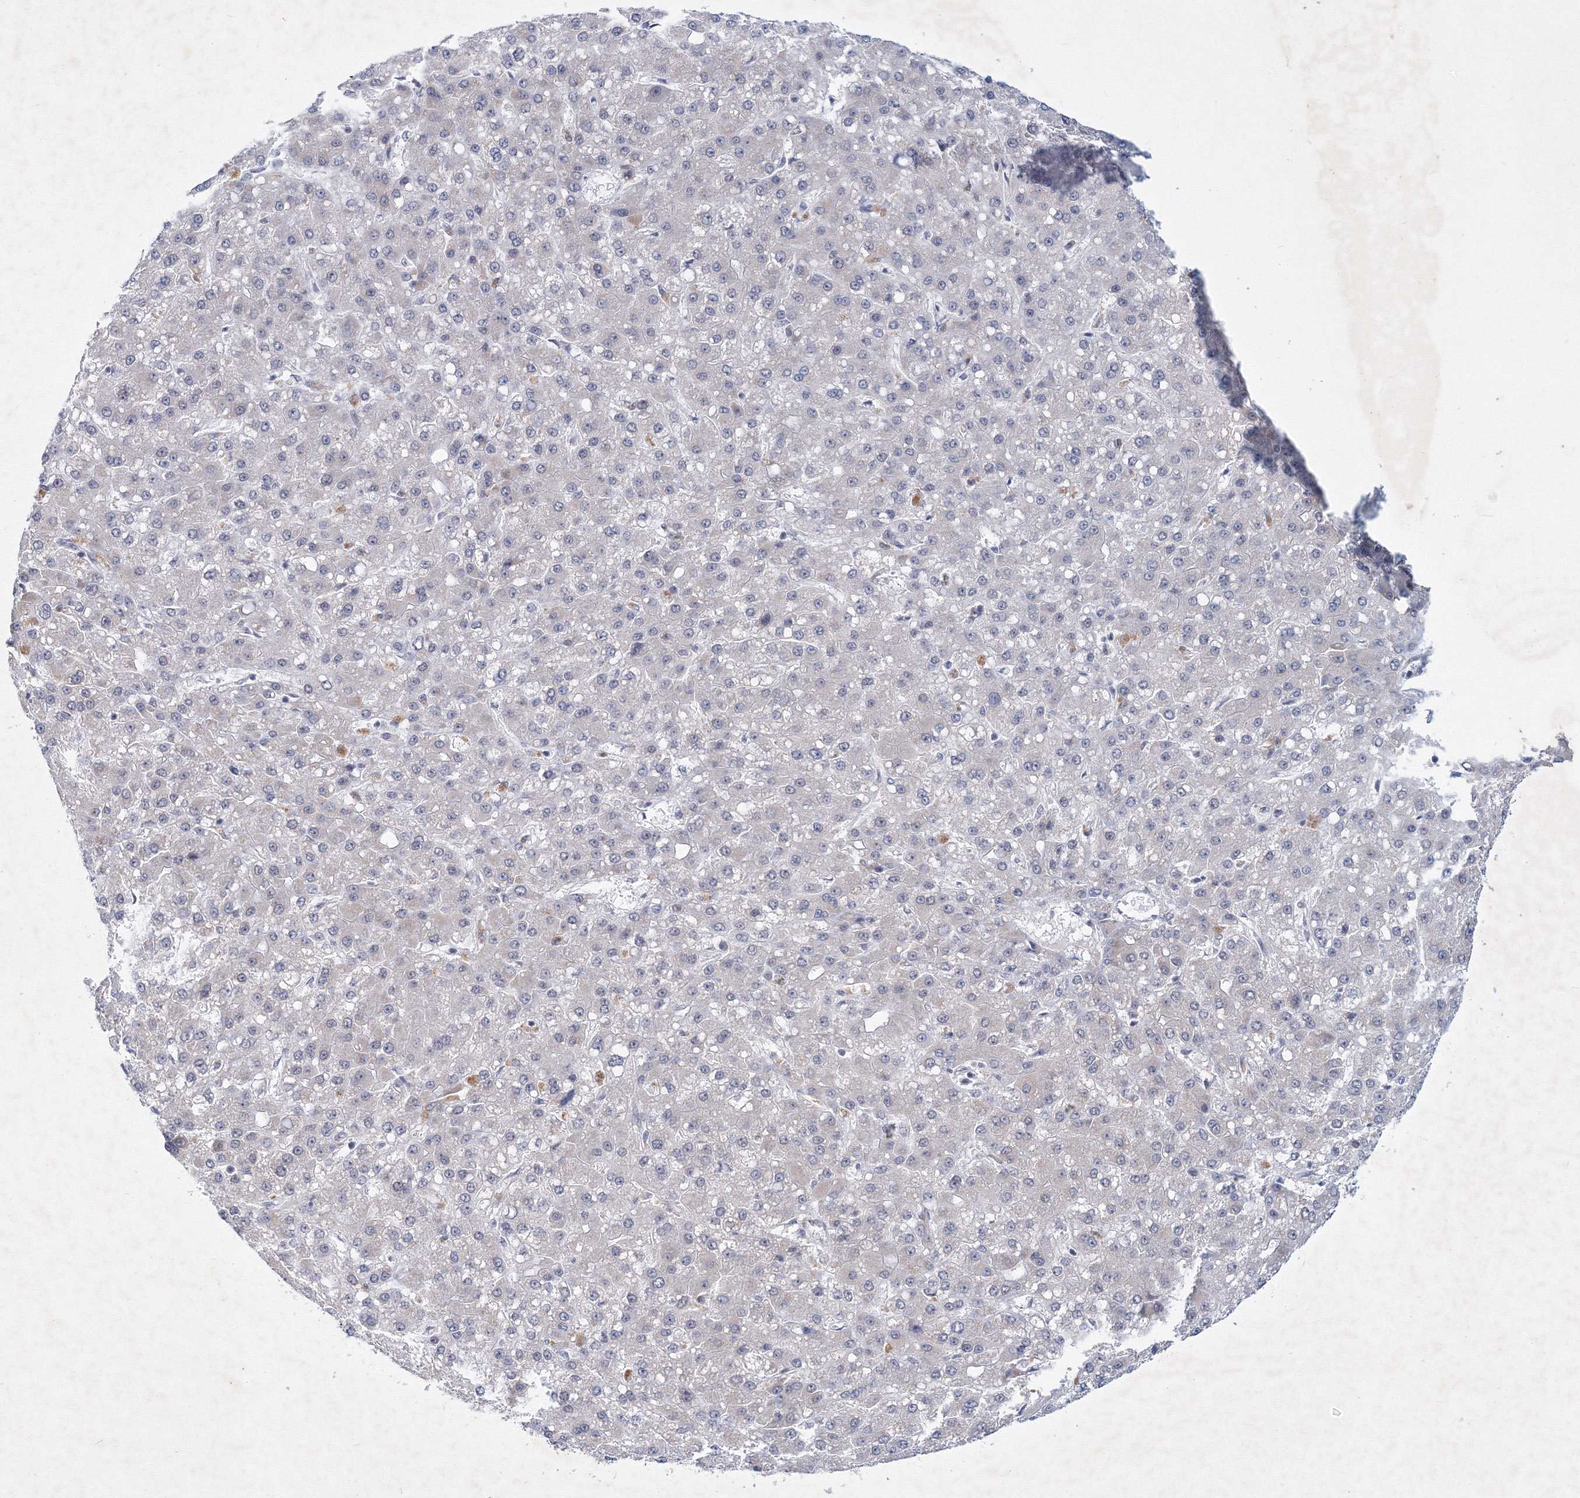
{"staining": {"intensity": "negative", "quantity": "none", "location": "none"}, "tissue": "liver cancer", "cell_type": "Tumor cells", "image_type": "cancer", "snomed": [{"axis": "morphology", "description": "Carcinoma, Hepatocellular, NOS"}, {"axis": "topography", "description": "Liver"}], "caption": "The IHC image has no significant positivity in tumor cells of liver hepatocellular carcinoma tissue.", "gene": "SF3B6", "patient": {"sex": "male", "age": 67}}